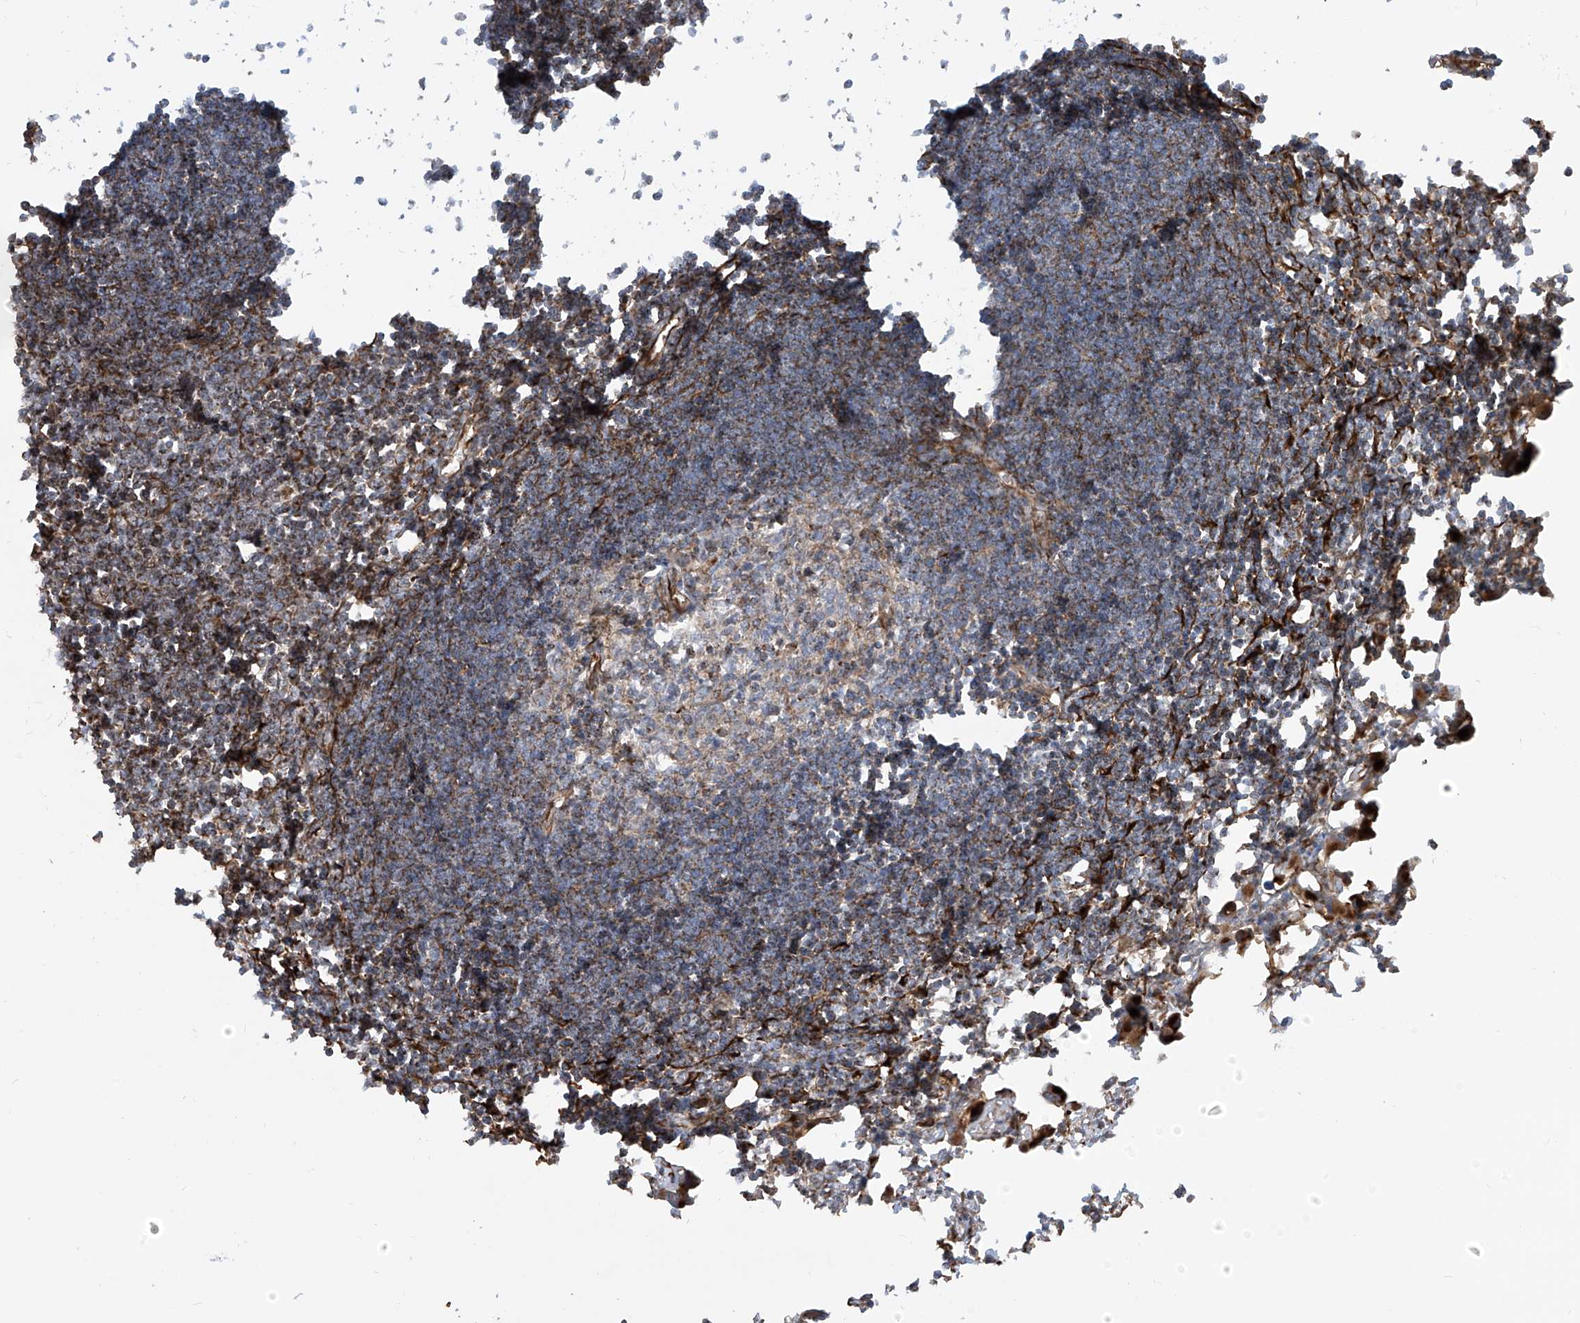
{"staining": {"intensity": "moderate", "quantity": "<25%", "location": "cytoplasmic/membranous"}, "tissue": "lymph node", "cell_type": "Germinal center cells", "image_type": "normal", "snomed": [{"axis": "morphology", "description": "Normal tissue, NOS"}, {"axis": "morphology", "description": "Malignant melanoma, Metastatic site"}, {"axis": "topography", "description": "Lymph node"}], "caption": "Protein staining of benign lymph node demonstrates moderate cytoplasmic/membranous positivity in approximately <25% of germinal center cells.", "gene": "EIF5B", "patient": {"sex": "male", "age": 41}}